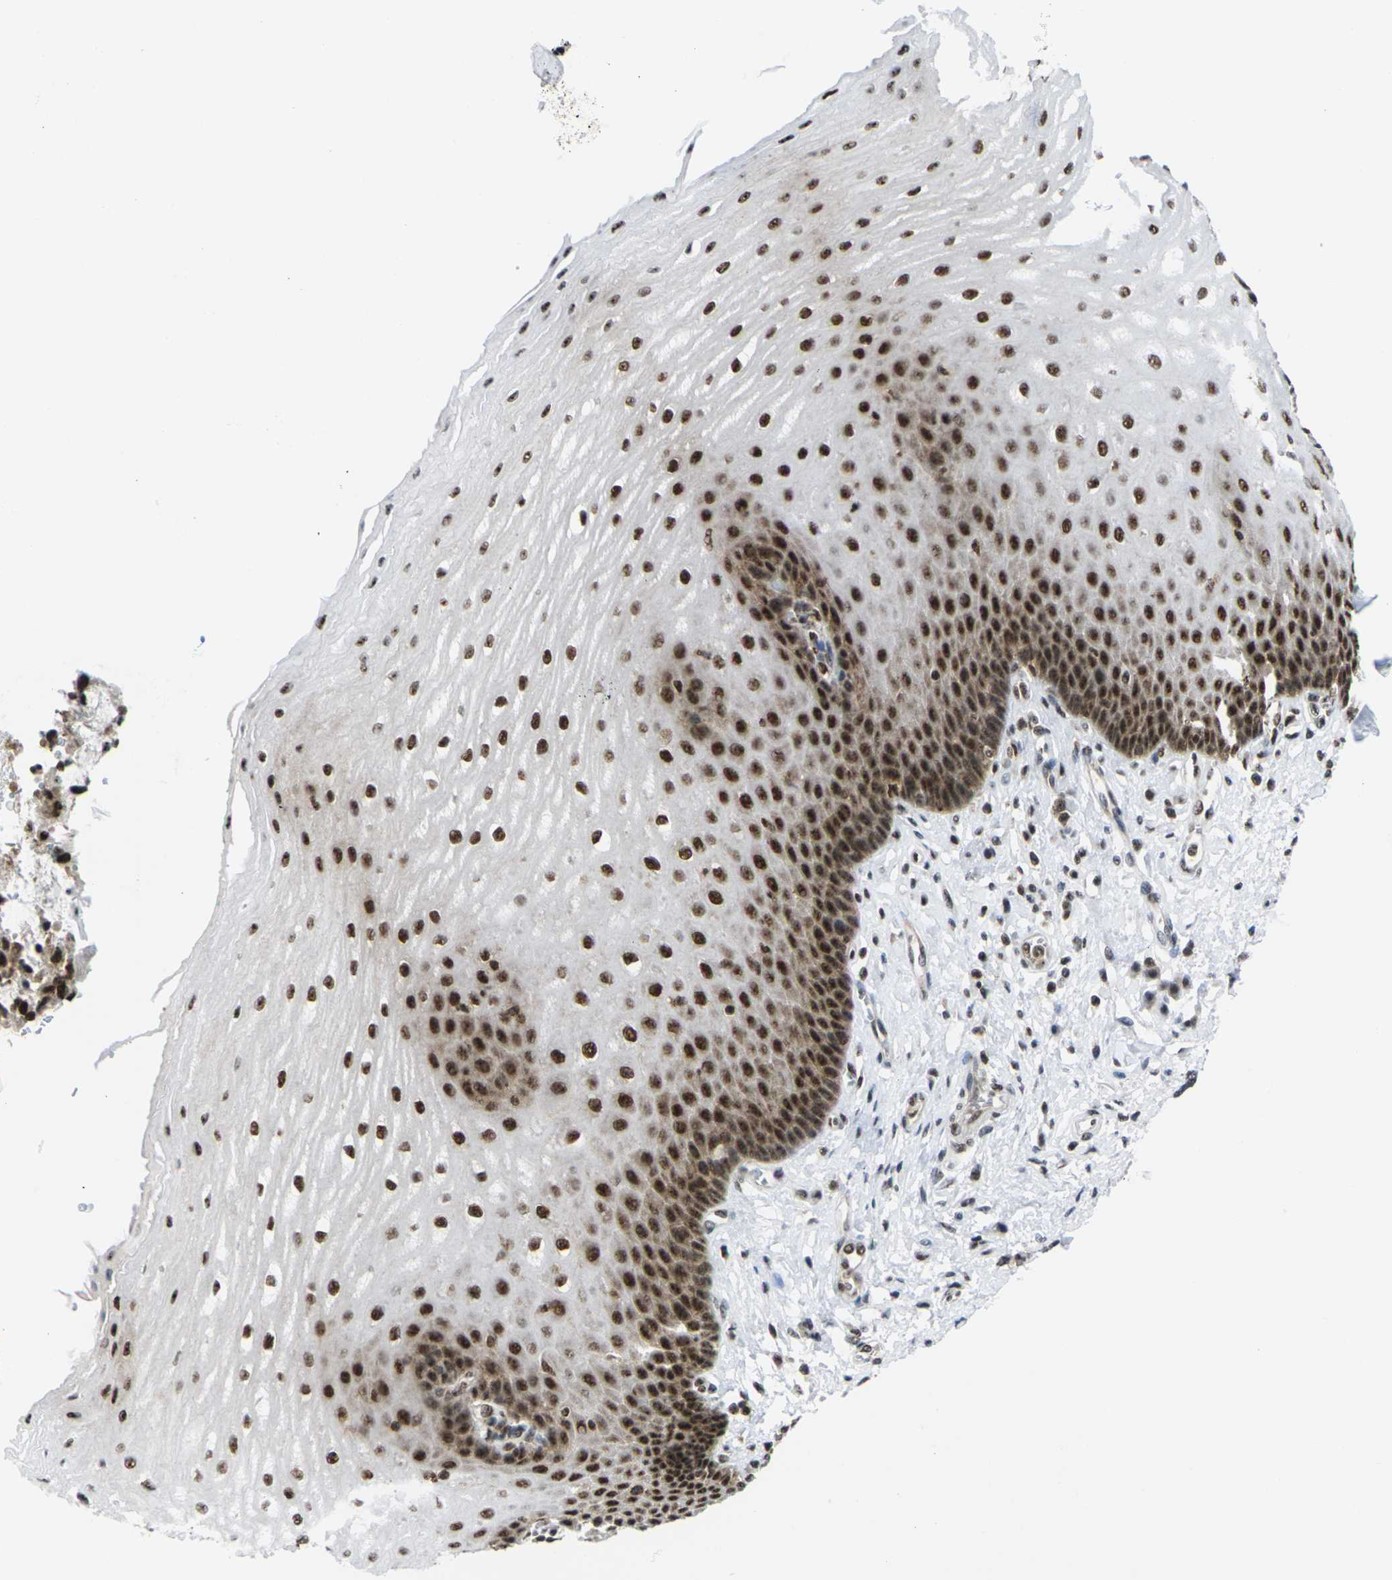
{"staining": {"intensity": "strong", "quantity": ">75%", "location": "nuclear"}, "tissue": "esophagus", "cell_type": "Squamous epithelial cells", "image_type": "normal", "snomed": [{"axis": "morphology", "description": "Normal tissue, NOS"}, {"axis": "topography", "description": "Esophagus"}], "caption": "Protein analysis of normal esophagus displays strong nuclear positivity in about >75% of squamous epithelial cells. (DAB (3,3'-diaminobenzidine) IHC, brown staining for protein, blue staining for nuclei).", "gene": "MAGOH", "patient": {"sex": "male", "age": 54}}